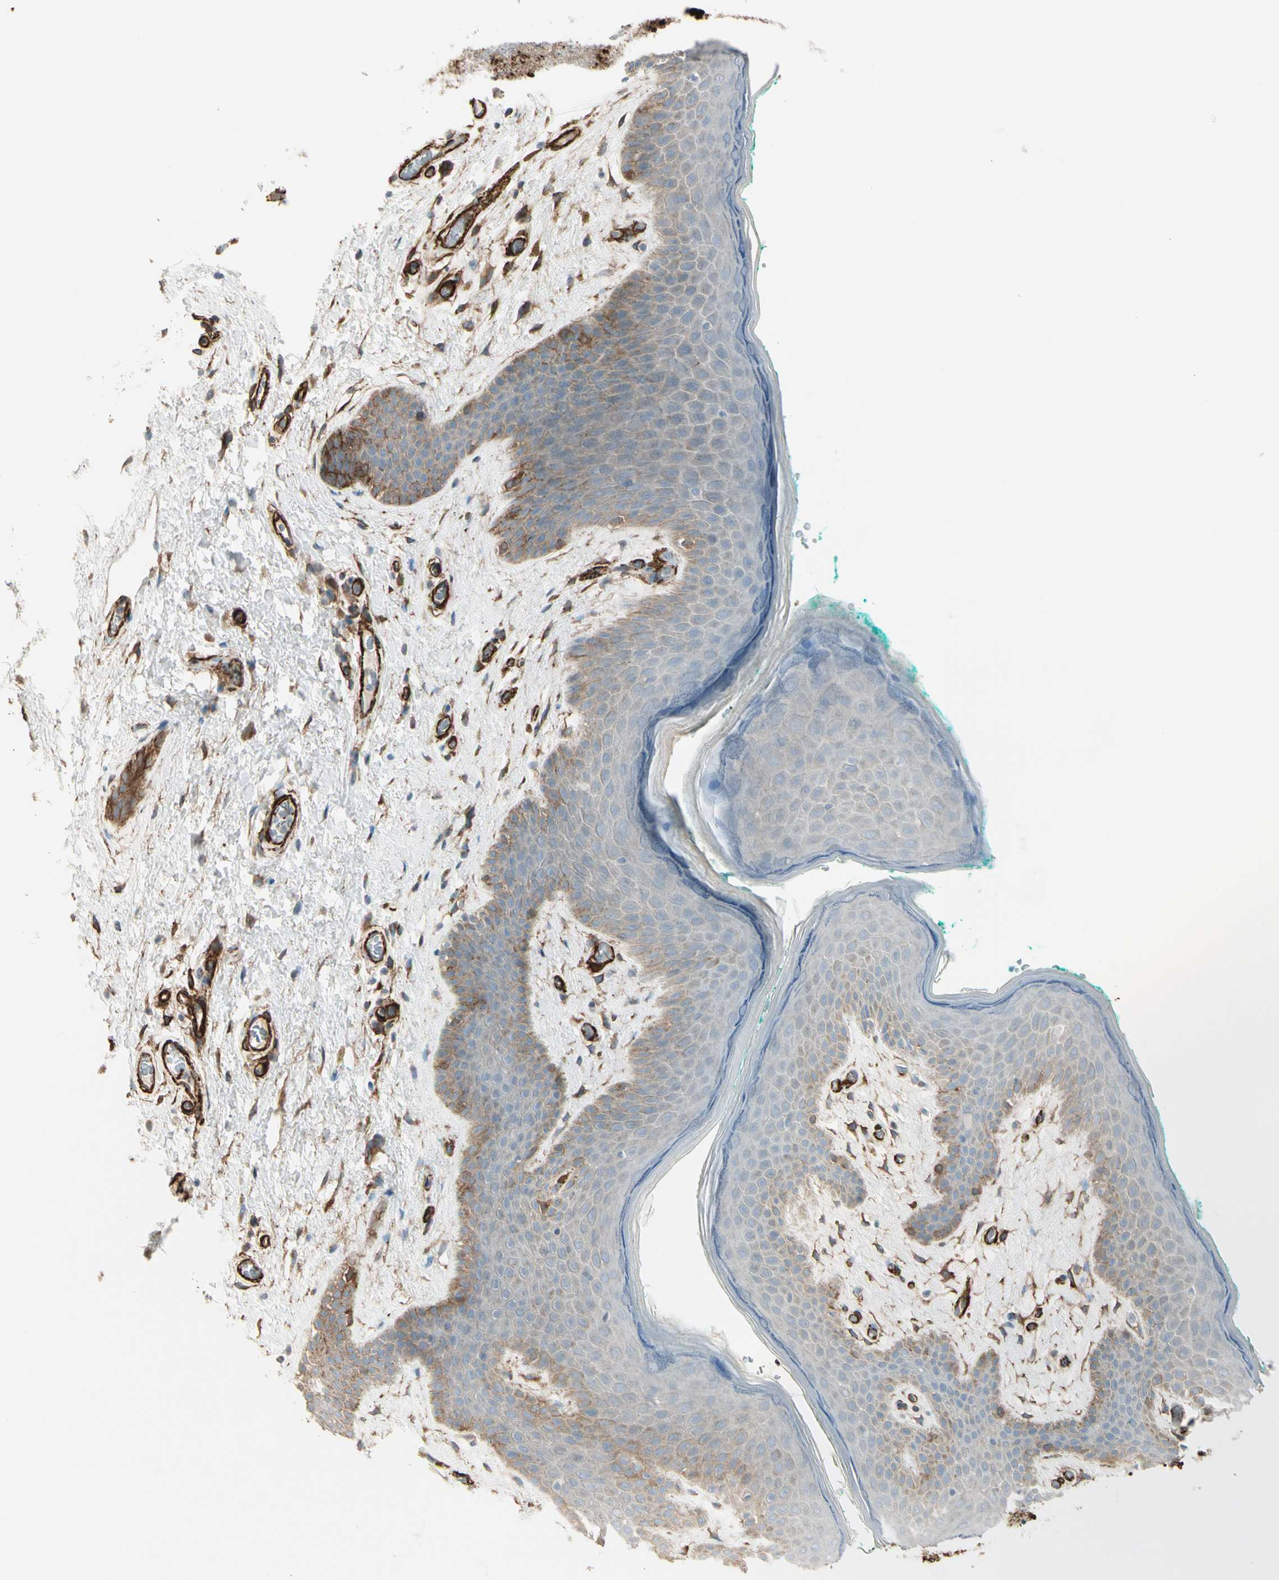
{"staining": {"intensity": "weak", "quantity": "<25%", "location": "cytoplasmic/membranous"}, "tissue": "skin", "cell_type": "Epidermal cells", "image_type": "normal", "snomed": [{"axis": "morphology", "description": "Normal tissue, NOS"}, {"axis": "topography", "description": "Anal"}], "caption": "This is an IHC micrograph of normal human skin. There is no expression in epidermal cells.", "gene": "CALD1", "patient": {"sex": "male", "age": 74}}